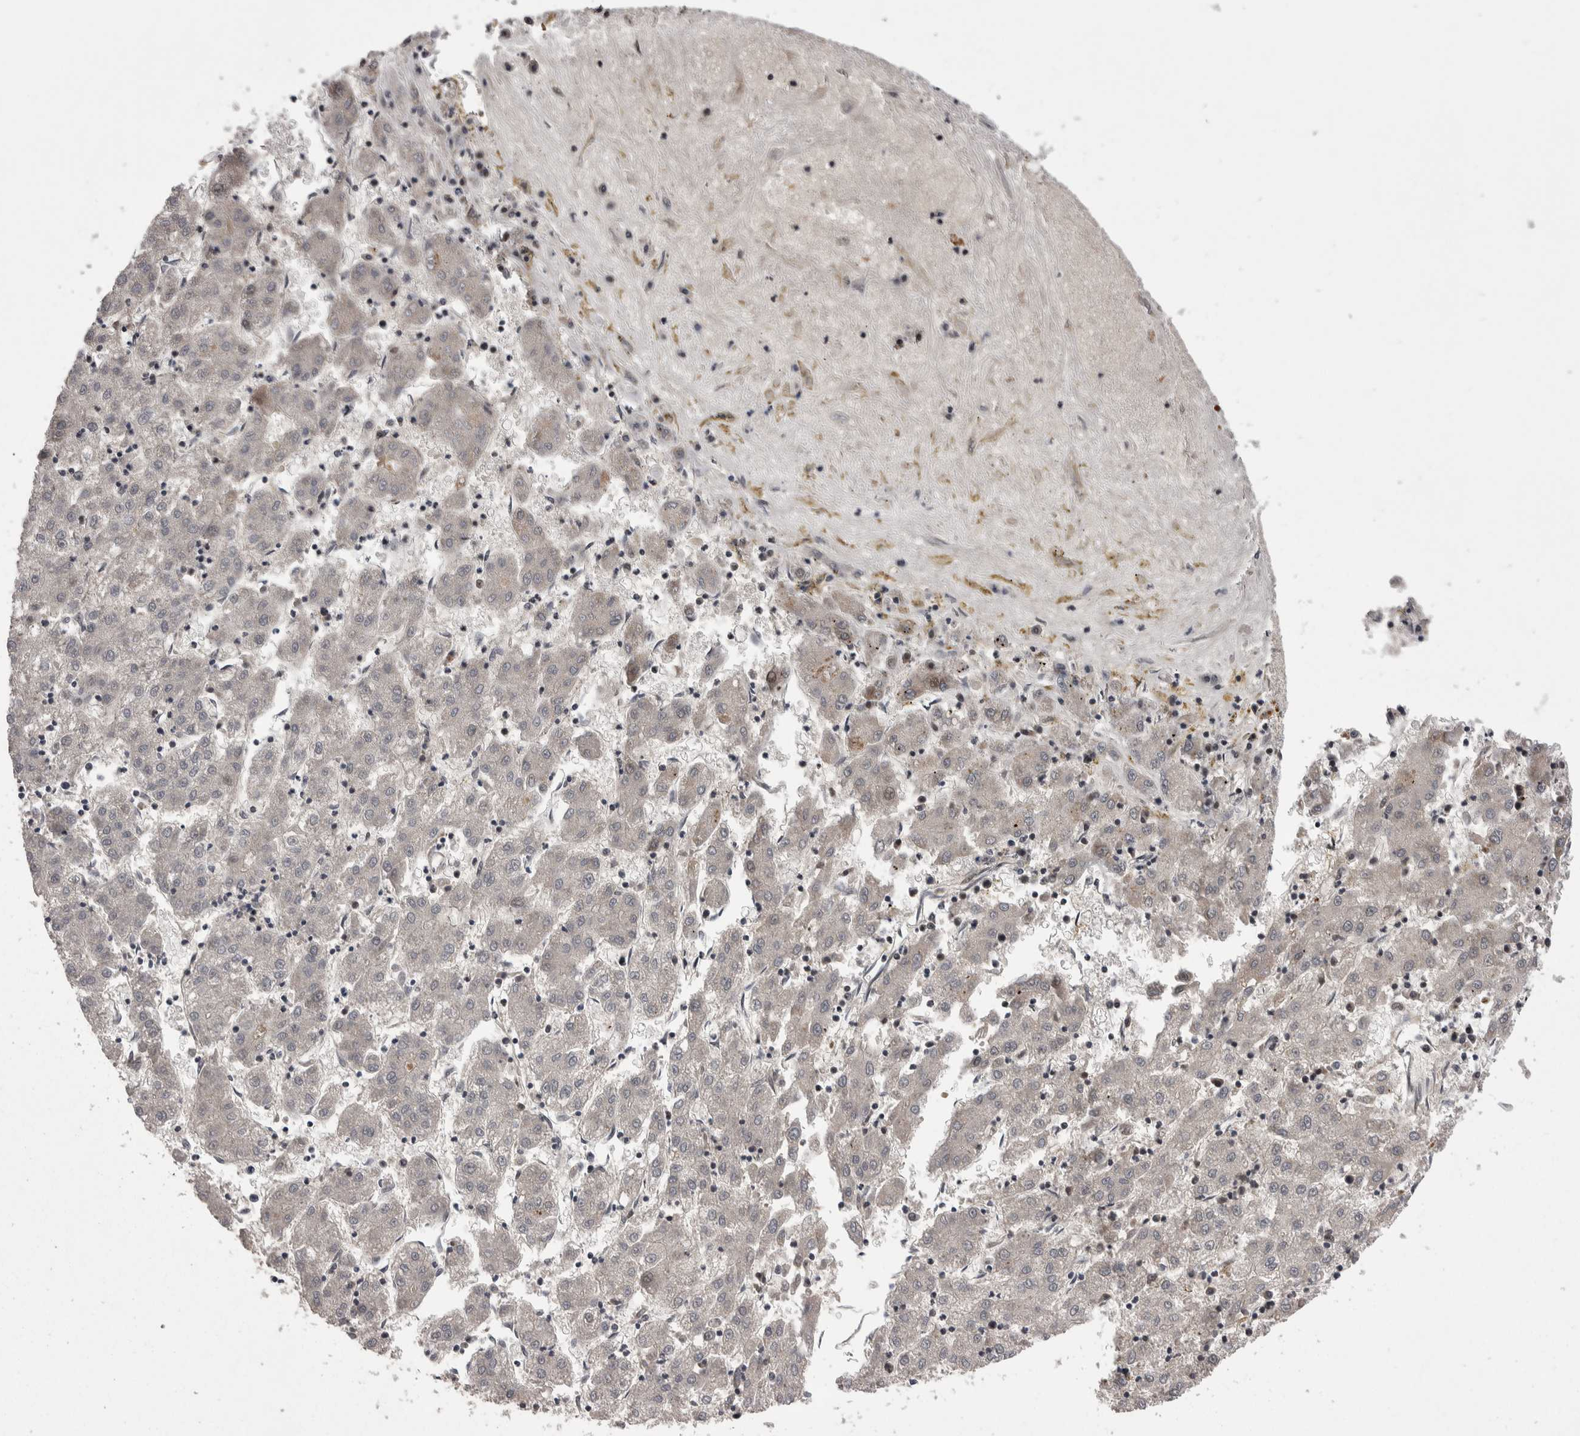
{"staining": {"intensity": "negative", "quantity": "none", "location": "none"}, "tissue": "liver cancer", "cell_type": "Tumor cells", "image_type": "cancer", "snomed": [{"axis": "morphology", "description": "Carcinoma, Hepatocellular, NOS"}, {"axis": "topography", "description": "Liver"}], "caption": "This histopathology image is of liver cancer stained with IHC to label a protein in brown with the nuclei are counter-stained blue. There is no staining in tumor cells.", "gene": "DMTF1", "patient": {"sex": "male", "age": 72}}